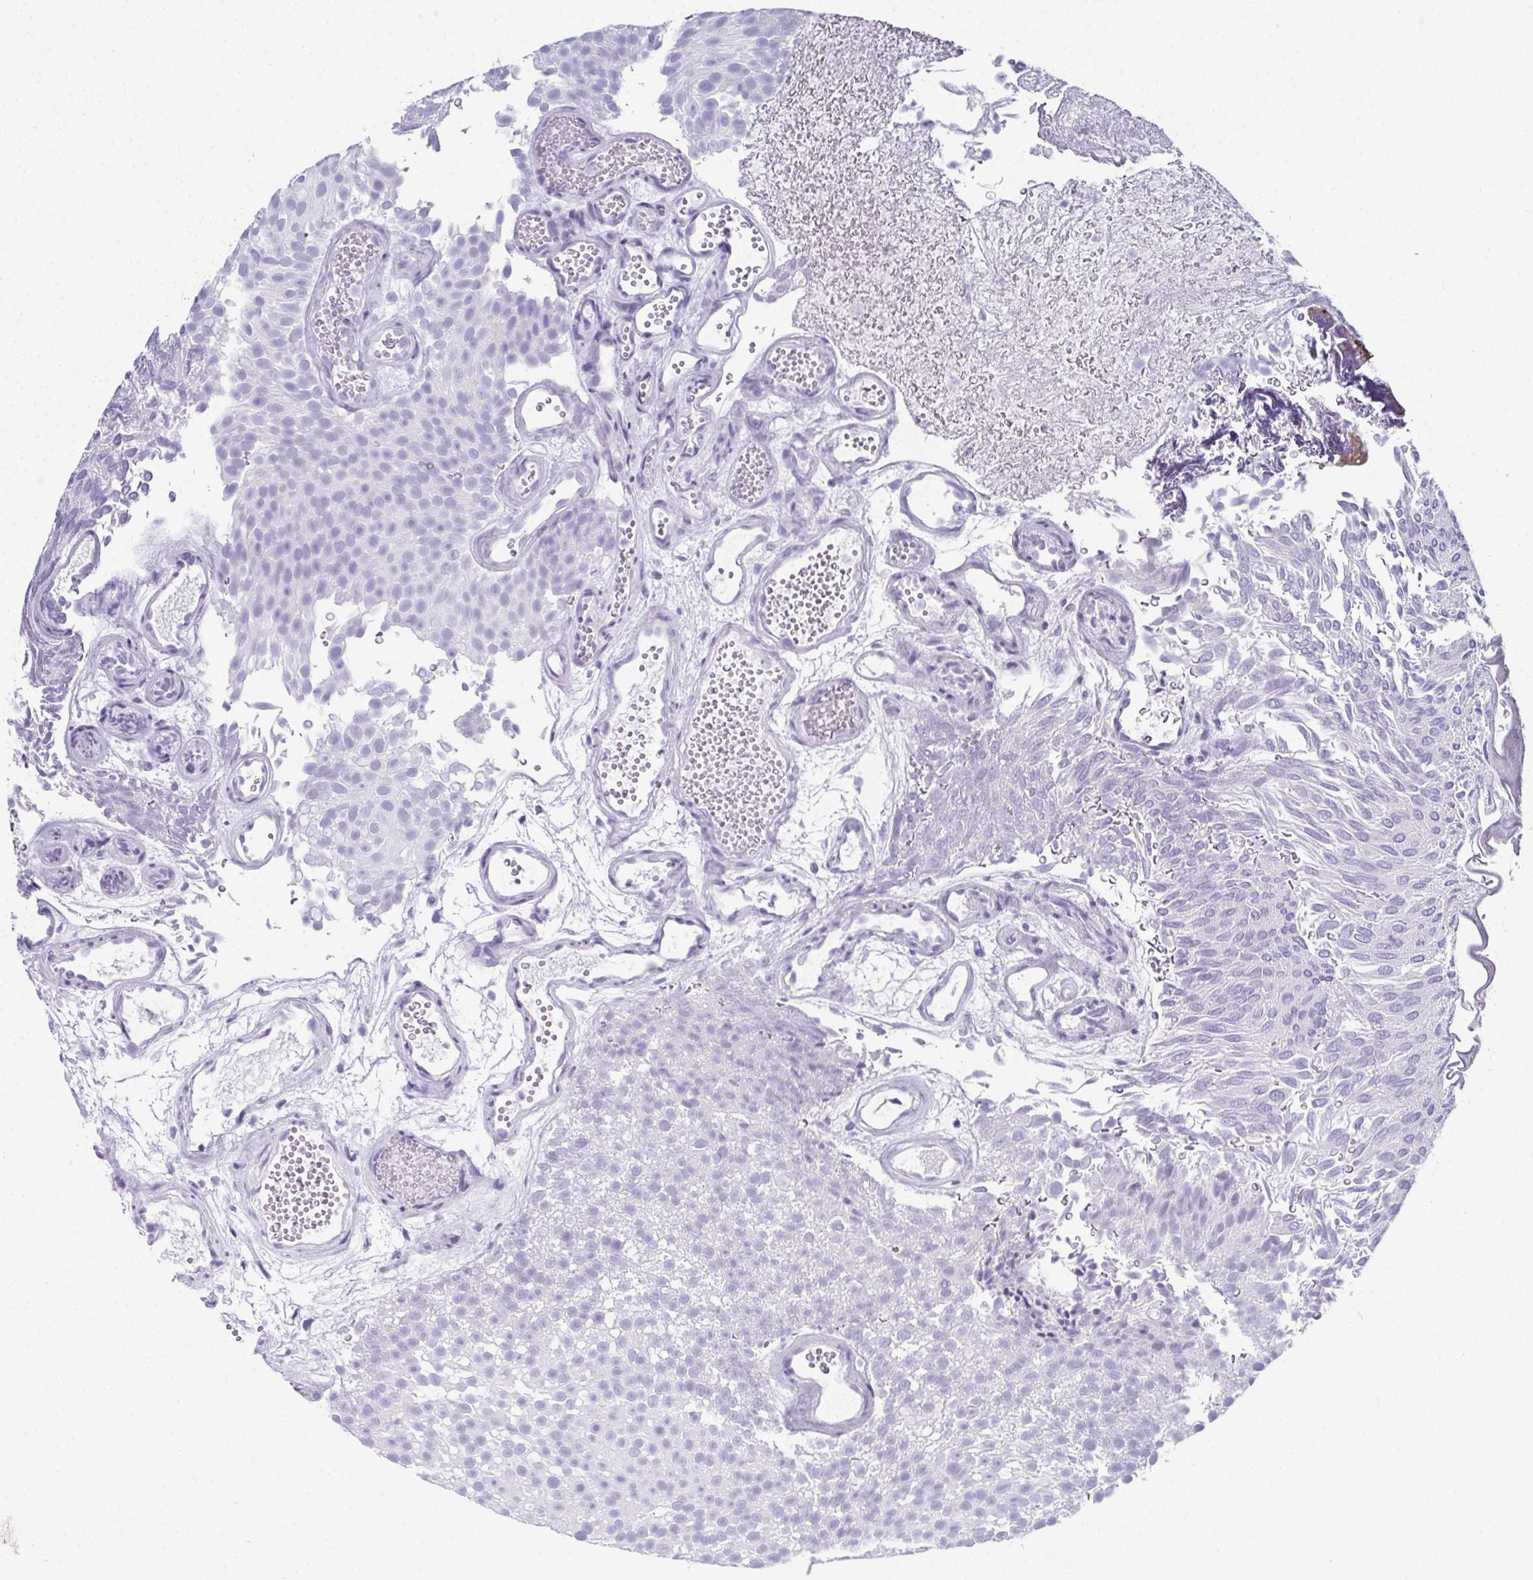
{"staining": {"intensity": "negative", "quantity": "none", "location": "none"}, "tissue": "urothelial cancer", "cell_type": "Tumor cells", "image_type": "cancer", "snomed": [{"axis": "morphology", "description": "Urothelial carcinoma, Low grade"}, {"axis": "topography", "description": "Urinary bladder"}], "caption": "Immunohistochemistry (IHC) micrograph of urothelial cancer stained for a protein (brown), which shows no staining in tumor cells.", "gene": "SYCP1", "patient": {"sex": "male", "age": 78}}